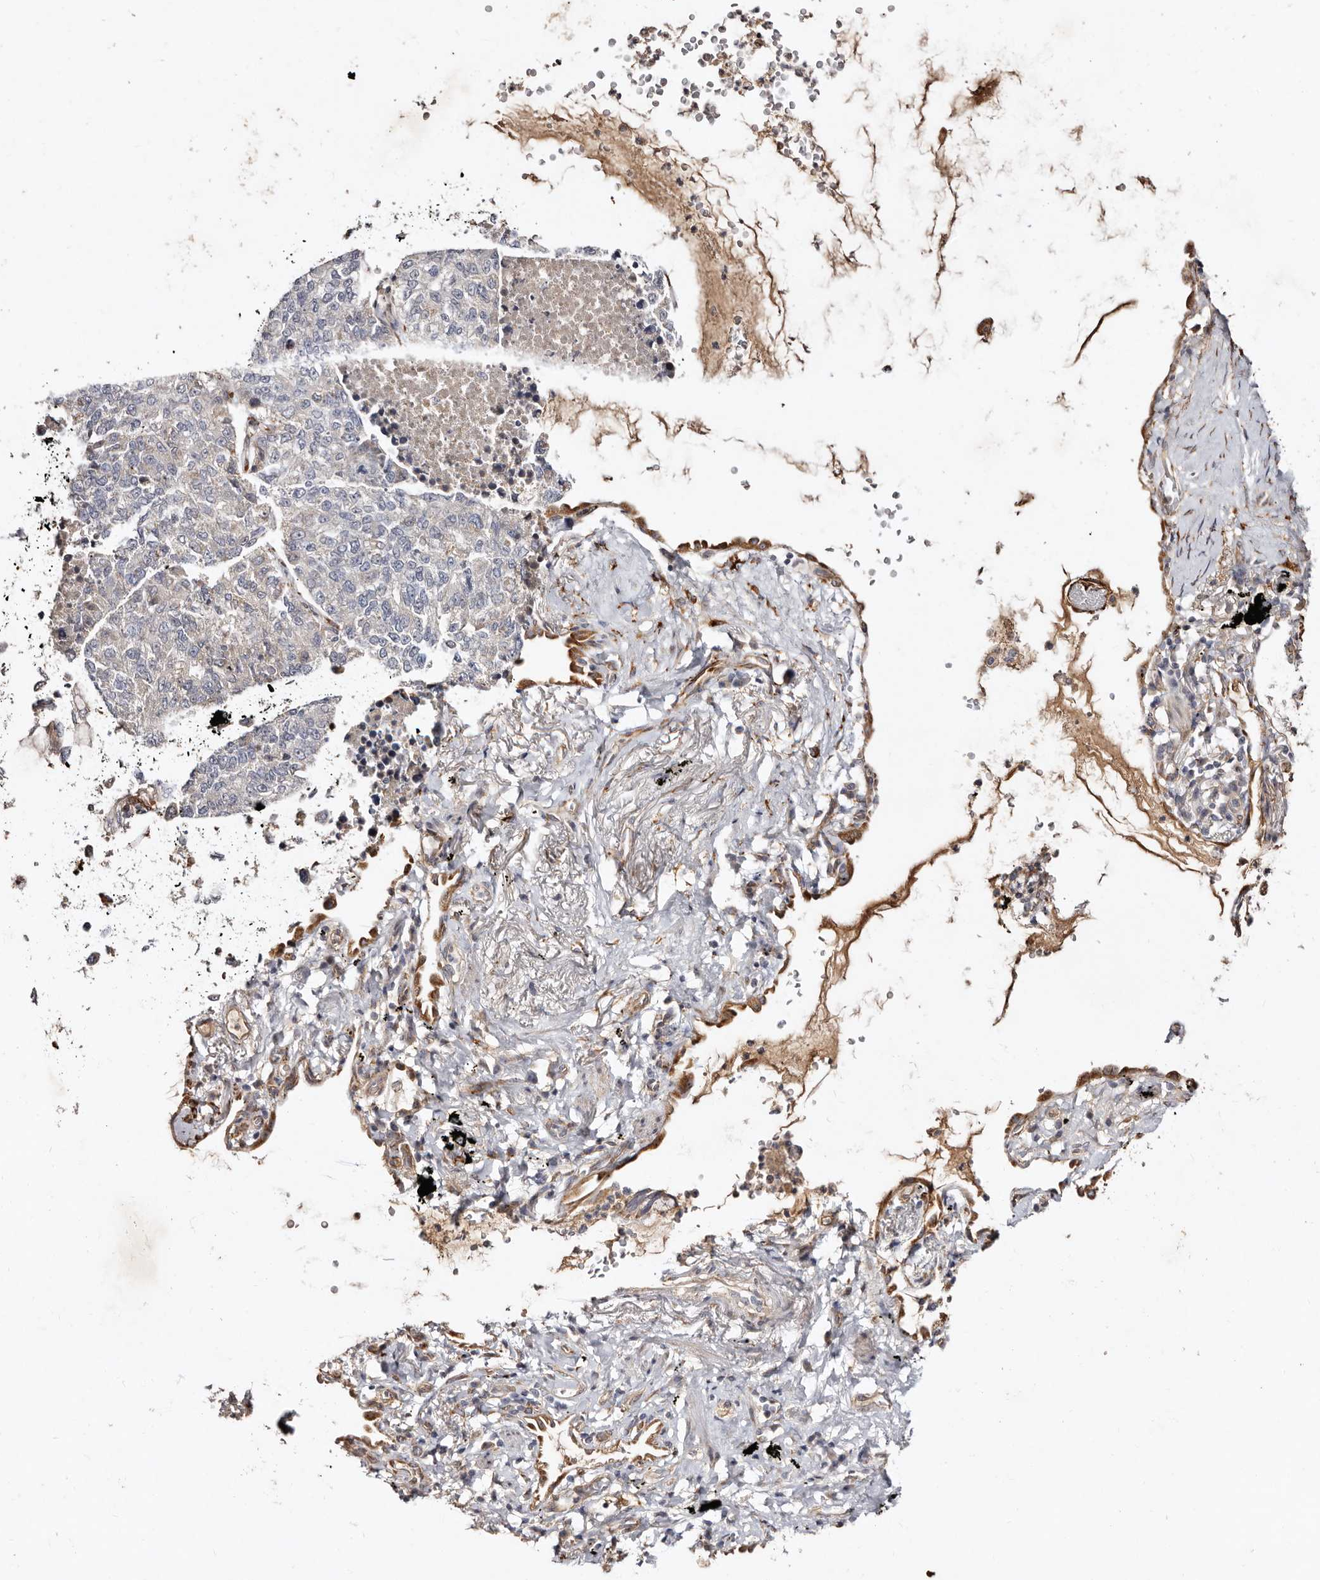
{"staining": {"intensity": "weak", "quantity": "<25%", "location": "cytoplasmic/membranous"}, "tissue": "lung cancer", "cell_type": "Tumor cells", "image_type": "cancer", "snomed": [{"axis": "morphology", "description": "Adenocarcinoma, NOS"}, {"axis": "topography", "description": "Lung"}], "caption": "This is a image of immunohistochemistry (IHC) staining of lung adenocarcinoma, which shows no expression in tumor cells.", "gene": "SERPINH1", "patient": {"sex": "female", "age": 70}}